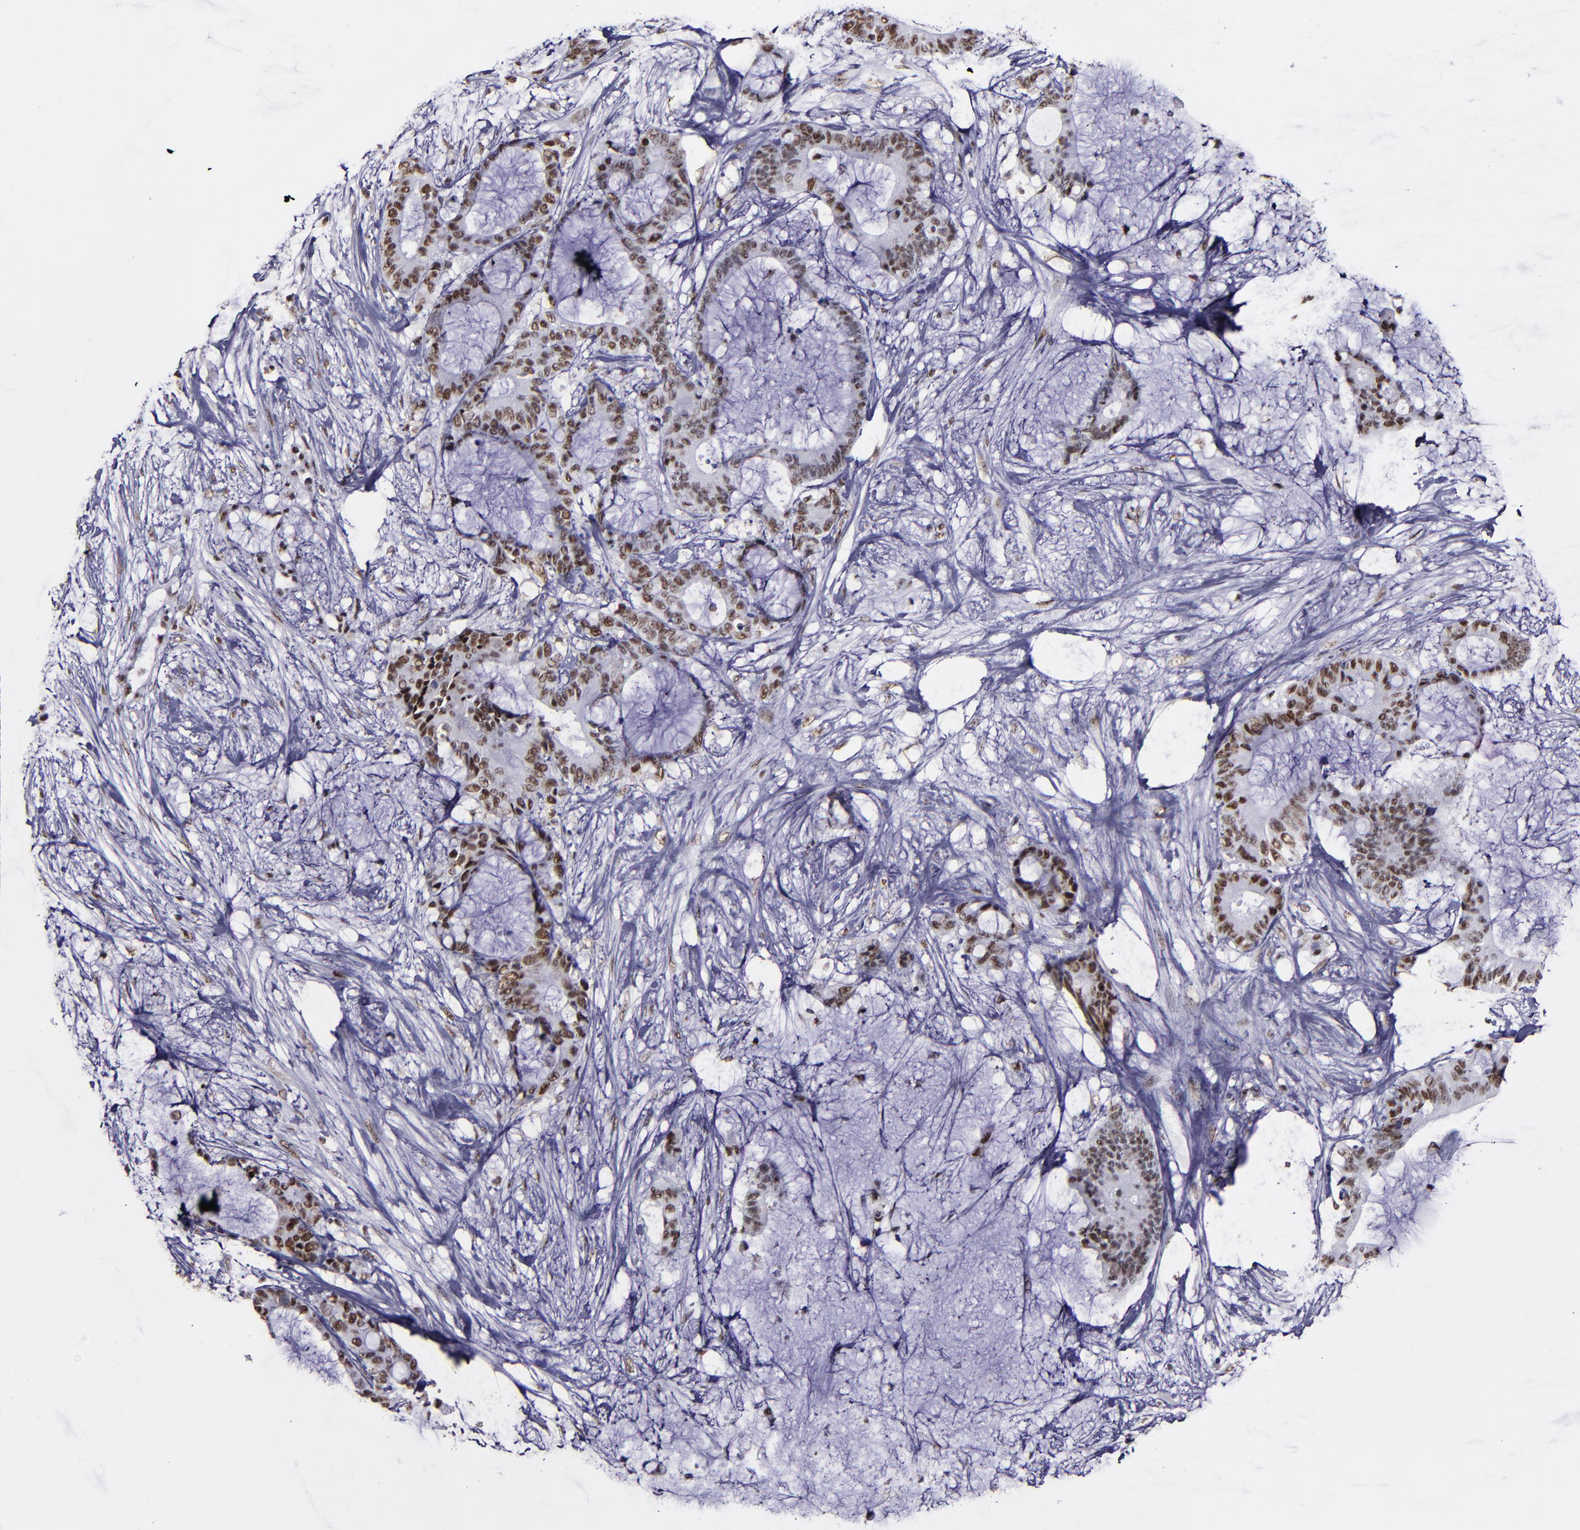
{"staining": {"intensity": "moderate", "quantity": ">75%", "location": "nuclear"}, "tissue": "liver cancer", "cell_type": "Tumor cells", "image_type": "cancer", "snomed": [{"axis": "morphology", "description": "Cholangiocarcinoma"}, {"axis": "topography", "description": "Liver"}], "caption": "Protein staining displays moderate nuclear expression in approximately >75% of tumor cells in liver cancer (cholangiocarcinoma).", "gene": "PPP4R3A", "patient": {"sex": "female", "age": 73}}